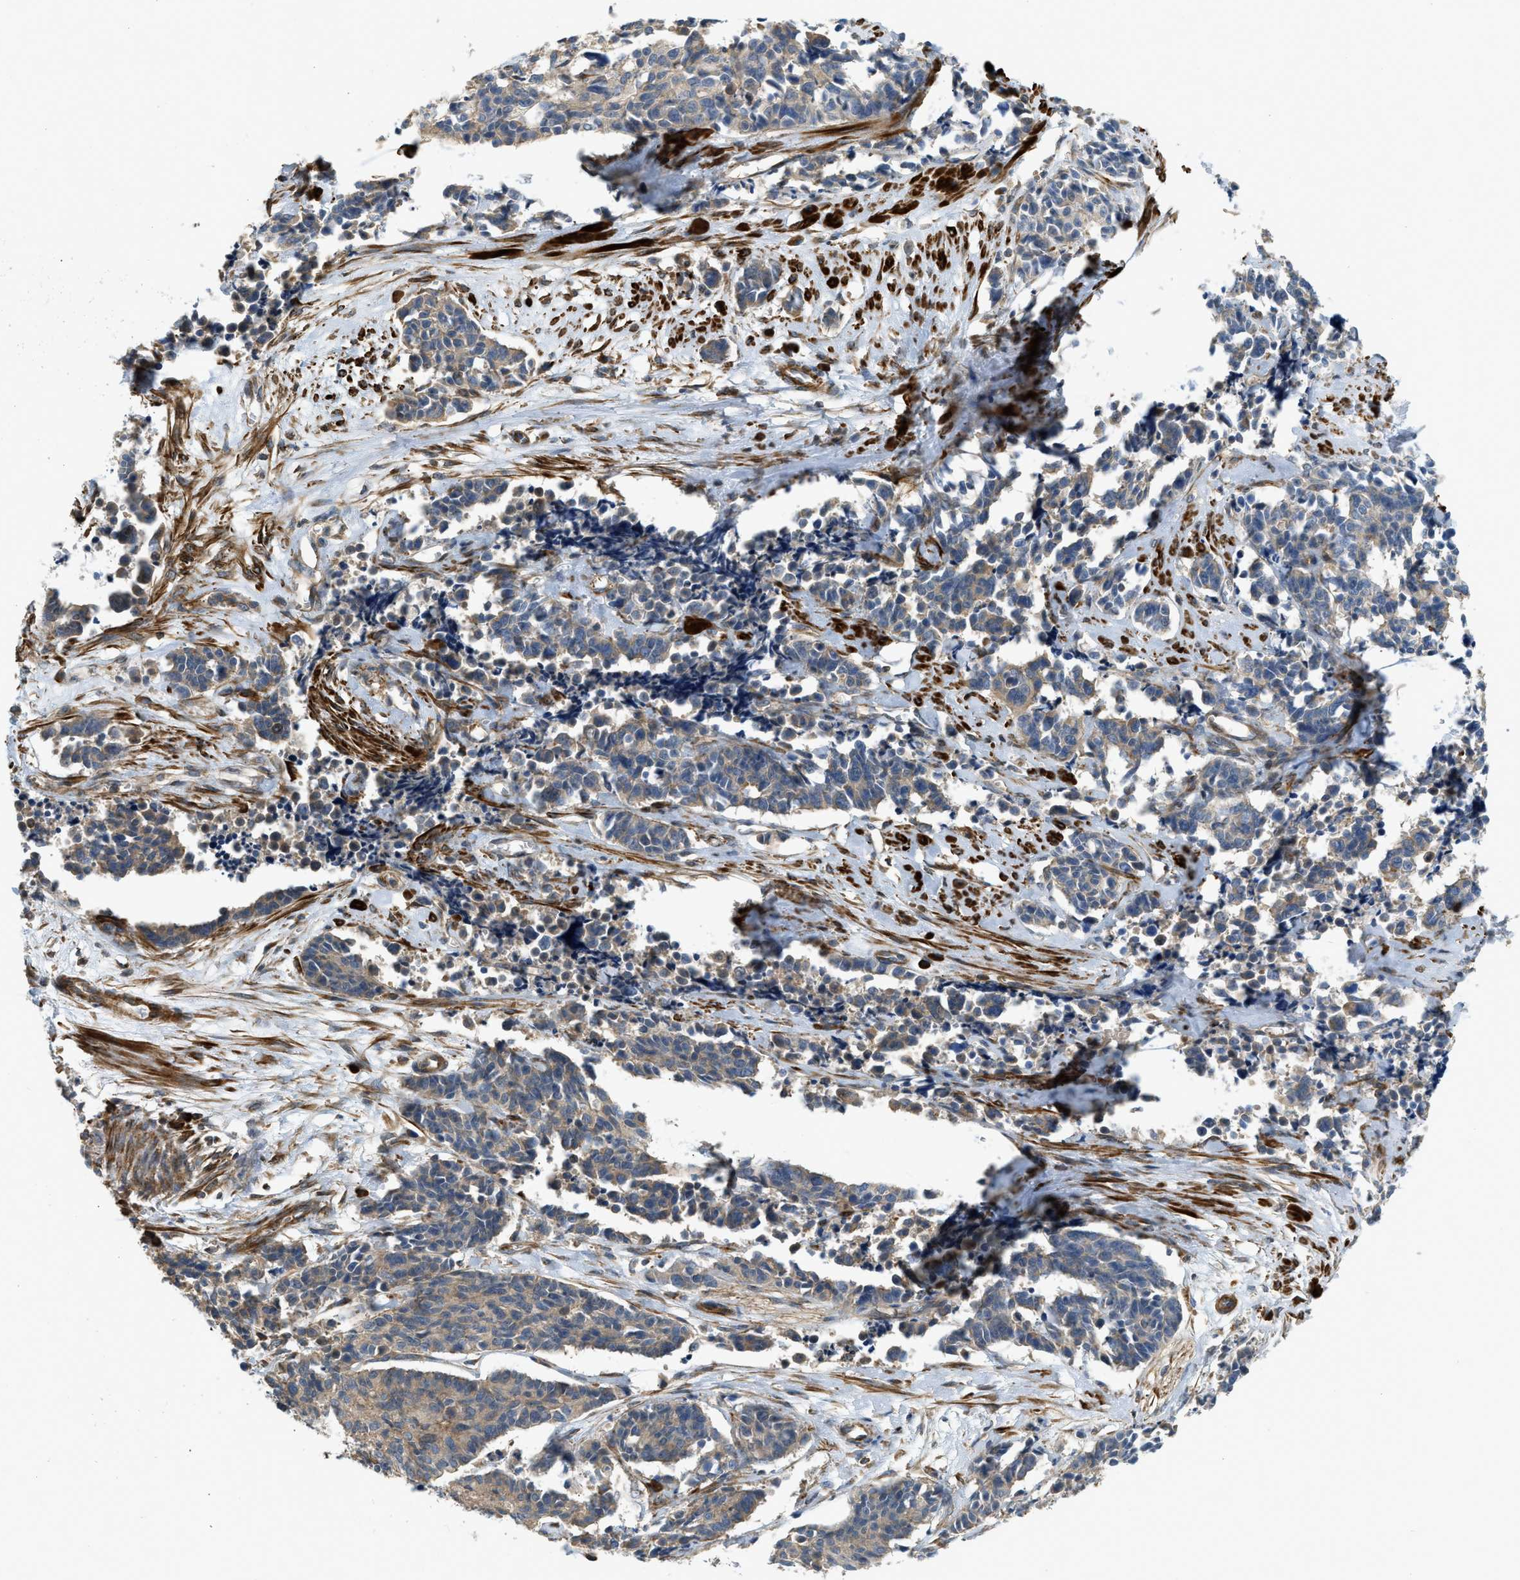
{"staining": {"intensity": "moderate", "quantity": "25%-75%", "location": "cytoplasmic/membranous"}, "tissue": "cervical cancer", "cell_type": "Tumor cells", "image_type": "cancer", "snomed": [{"axis": "morphology", "description": "Squamous cell carcinoma, NOS"}, {"axis": "topography", "description": "Cervix"}], "caption": "Cervical cancer stained with IHC demonstrates moderate cytoplasmic/membranous staining in approximately 25%-75% of tumor cells.", "gene": "BTN3A2", "patient": {"sex": "female", "age": 35}}